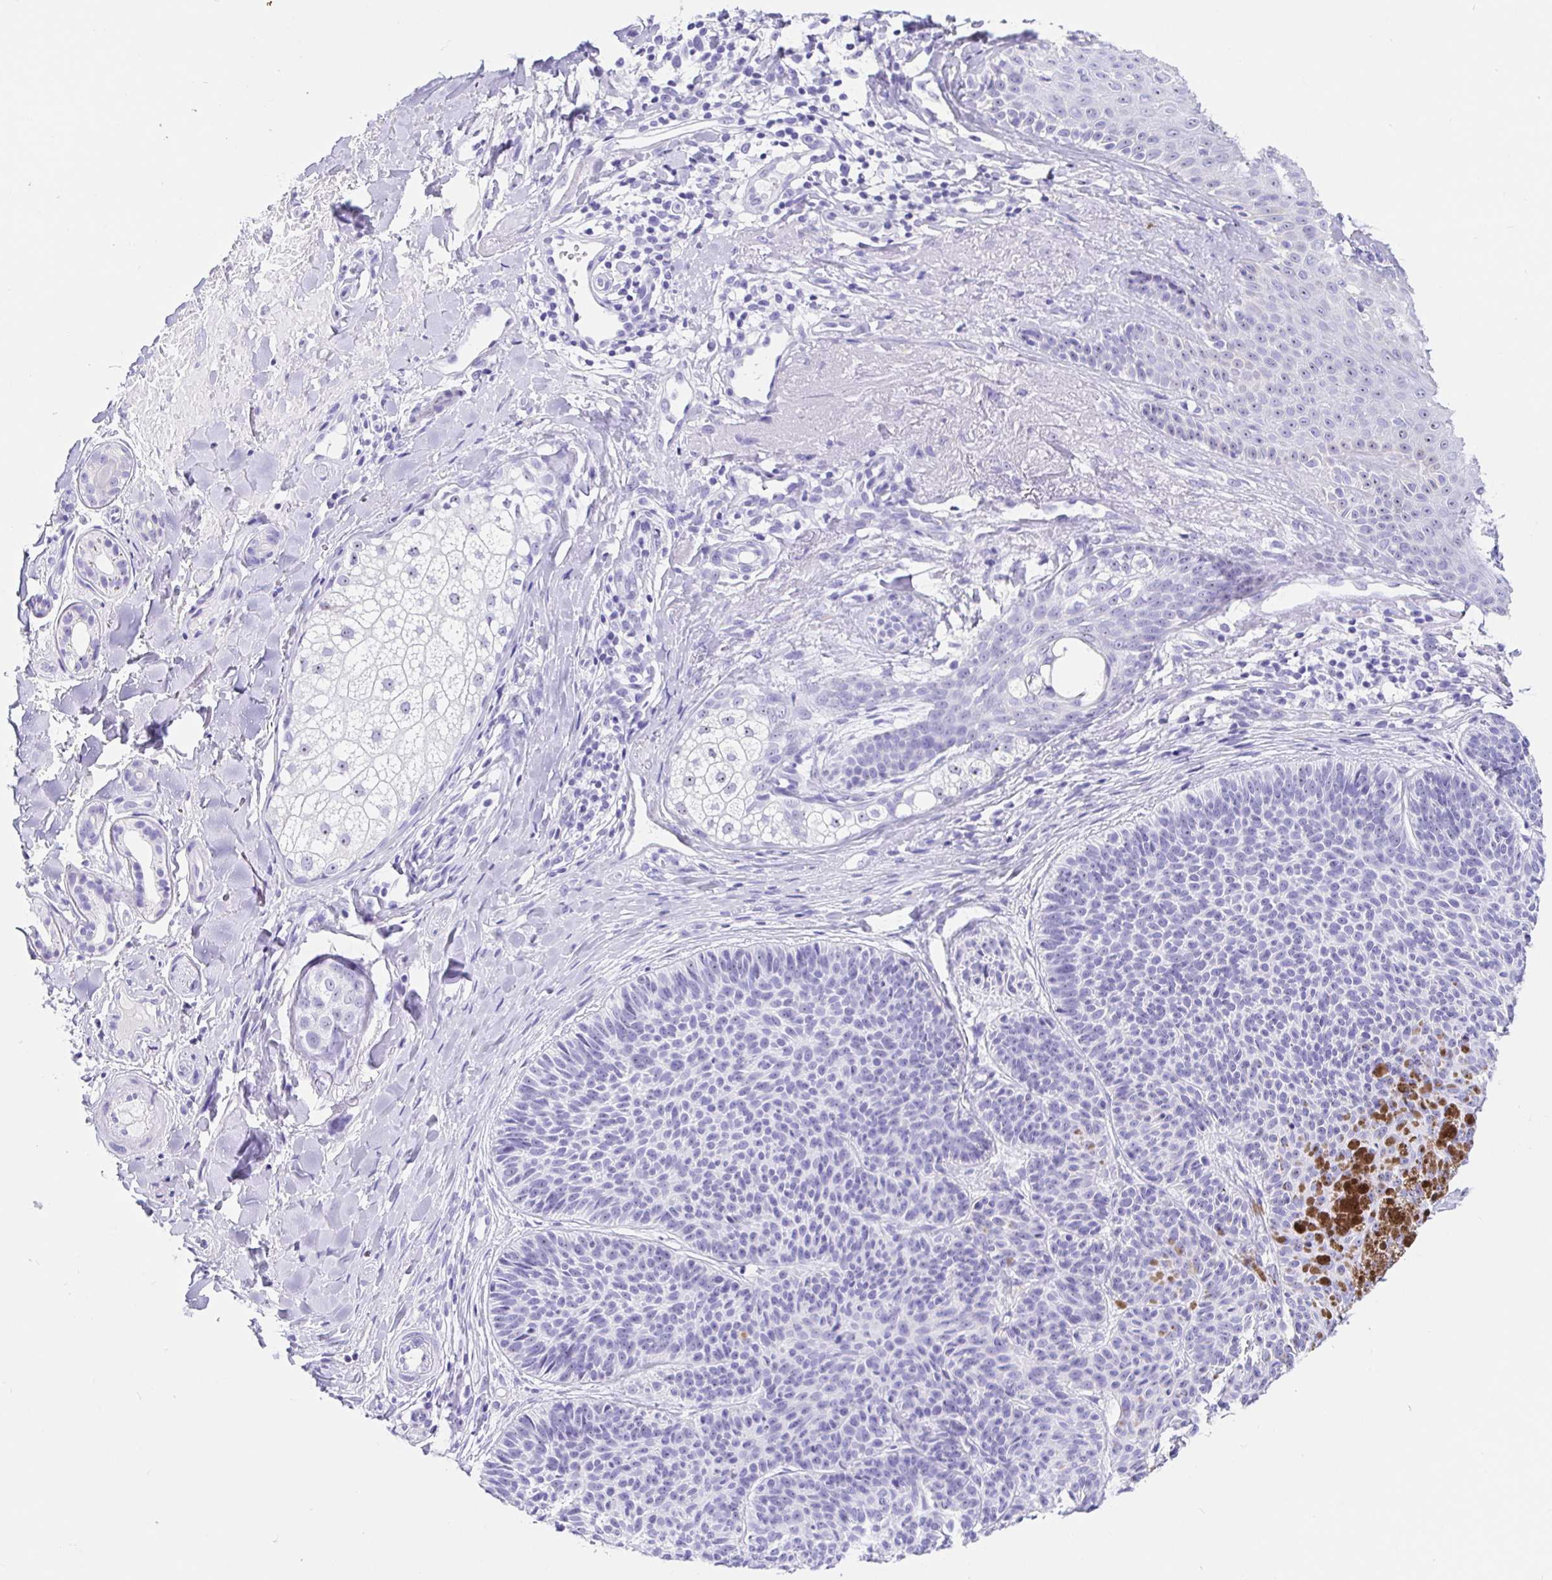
{"staining": {"intensity": "negative", "quantity": "none", "location": "none"}, "tissue": "skin cancer", "cell_type": "Tumor cells", "image_type": "cancer", "snomed": [{"axis": "morphology", "description": "Basal cell carcinoma"}, {"axis": "topography", "description": "Skin"}], "caption": "DAB (3,3'-diaminobenzidine) immunohistochemical staining of skin basal cell carcinoma reveals no significant staining in tumor cells.", "gene": "PRAMEF19", "patient": {"sex": "male", "age": 82}}